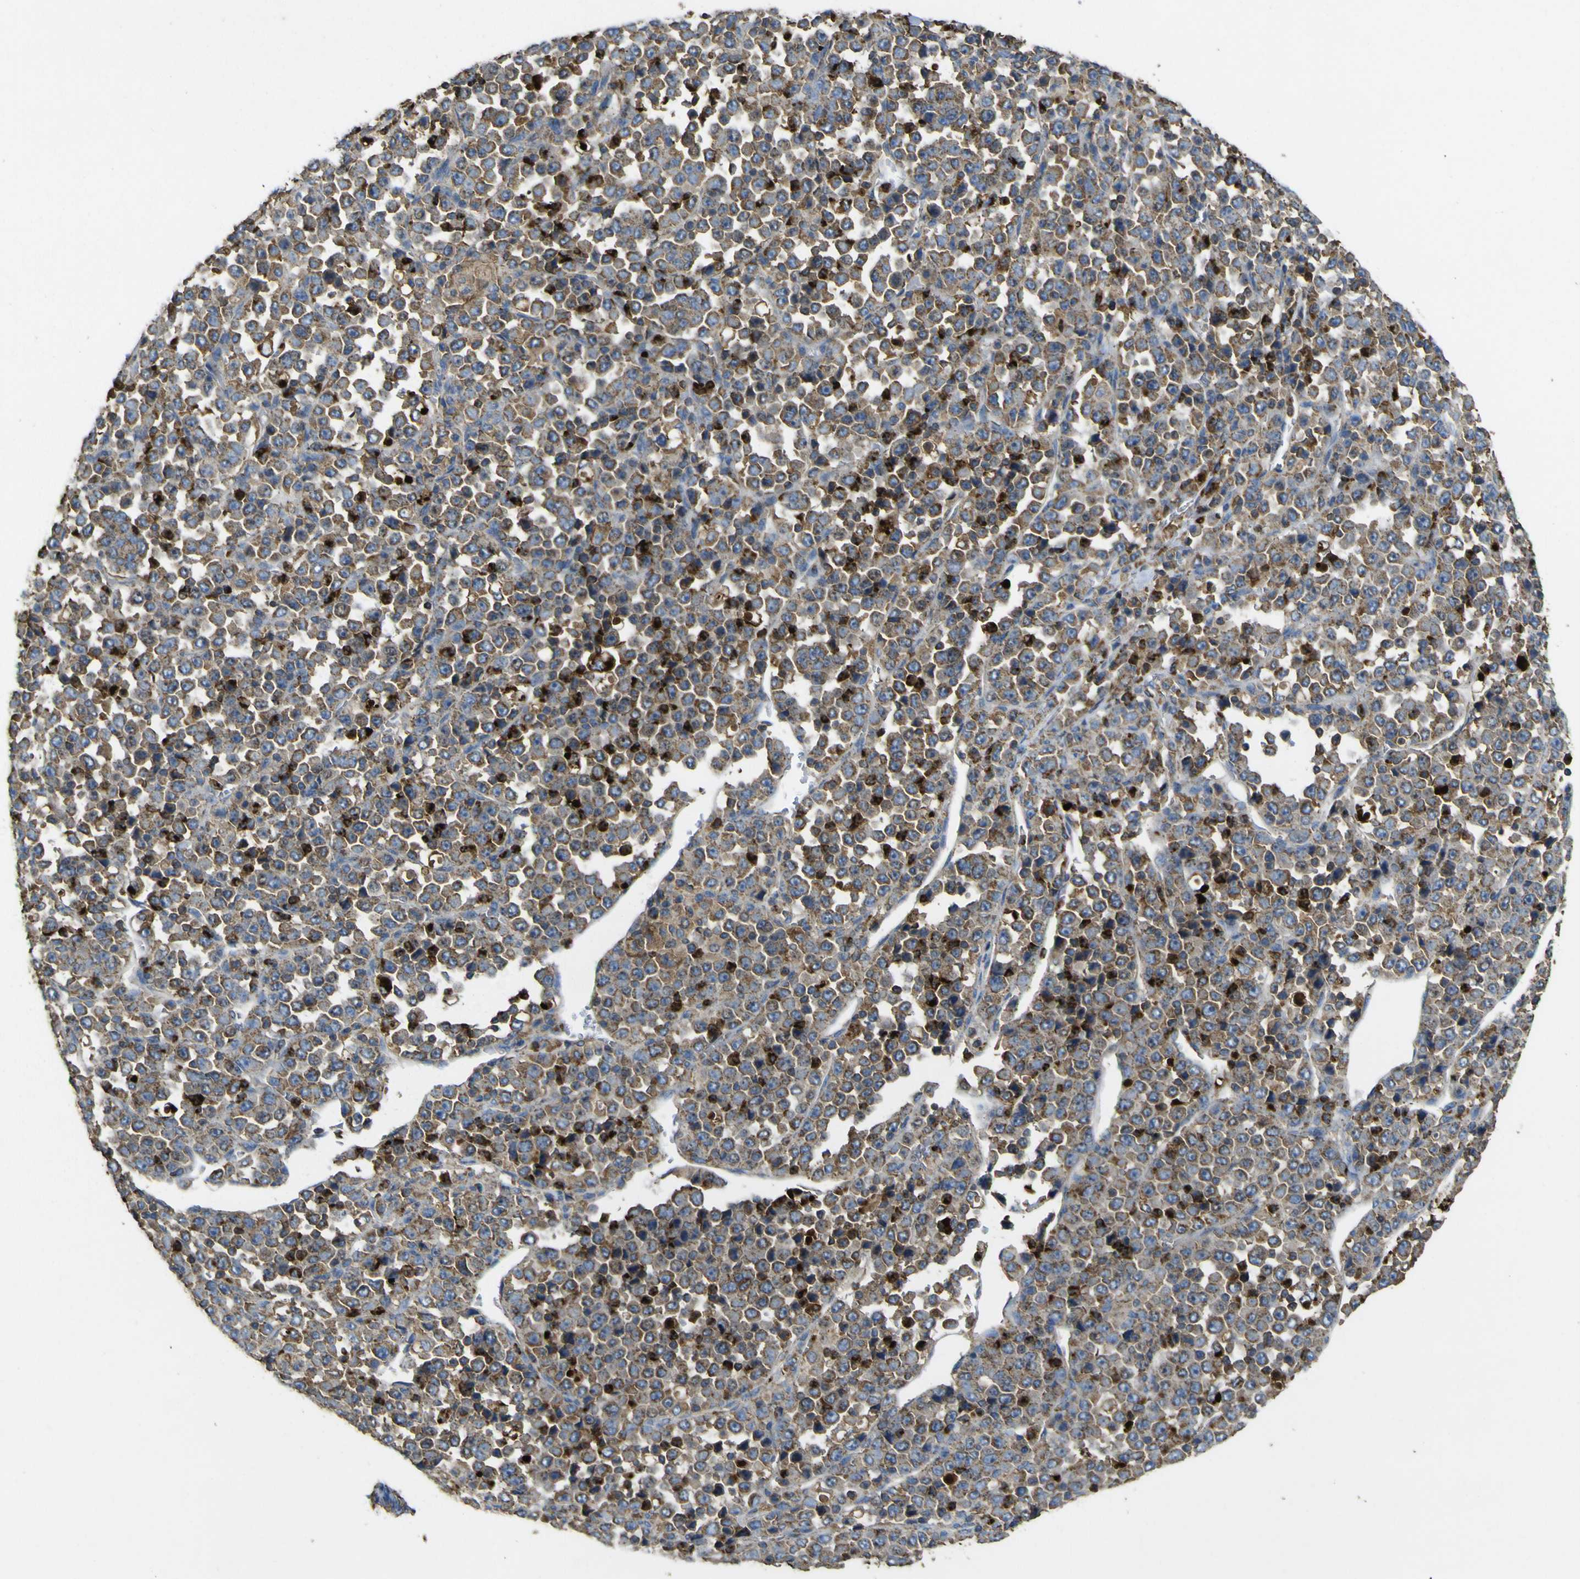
{"staining": {"intensity": "moderate", "quantity": ">75%", "location": "cytoplasmic/membranous"}, "tissue": "stomach cancer", "cell_type": "Tumor cells", "image_type": "cancer", "snomed": [{"axis": "morphology", "description": "Normal tissue, NOS"}, {"axis": "morphology", "description": "Adenocarcinoma, NOS"}, {"axis": "topography", "description": "Stomach, upper"}, {"axis": "topography", "description": "Stomach"}], "caption": "This is a histology image of immunohistochemistry (IHC) staining of stomach adenocarcinoma, which shows moderate staining in the cytoplasmic/membranous of tumor cells.", "gene": "ACSL3", "patient": {"sex": "male", "age": 59}}